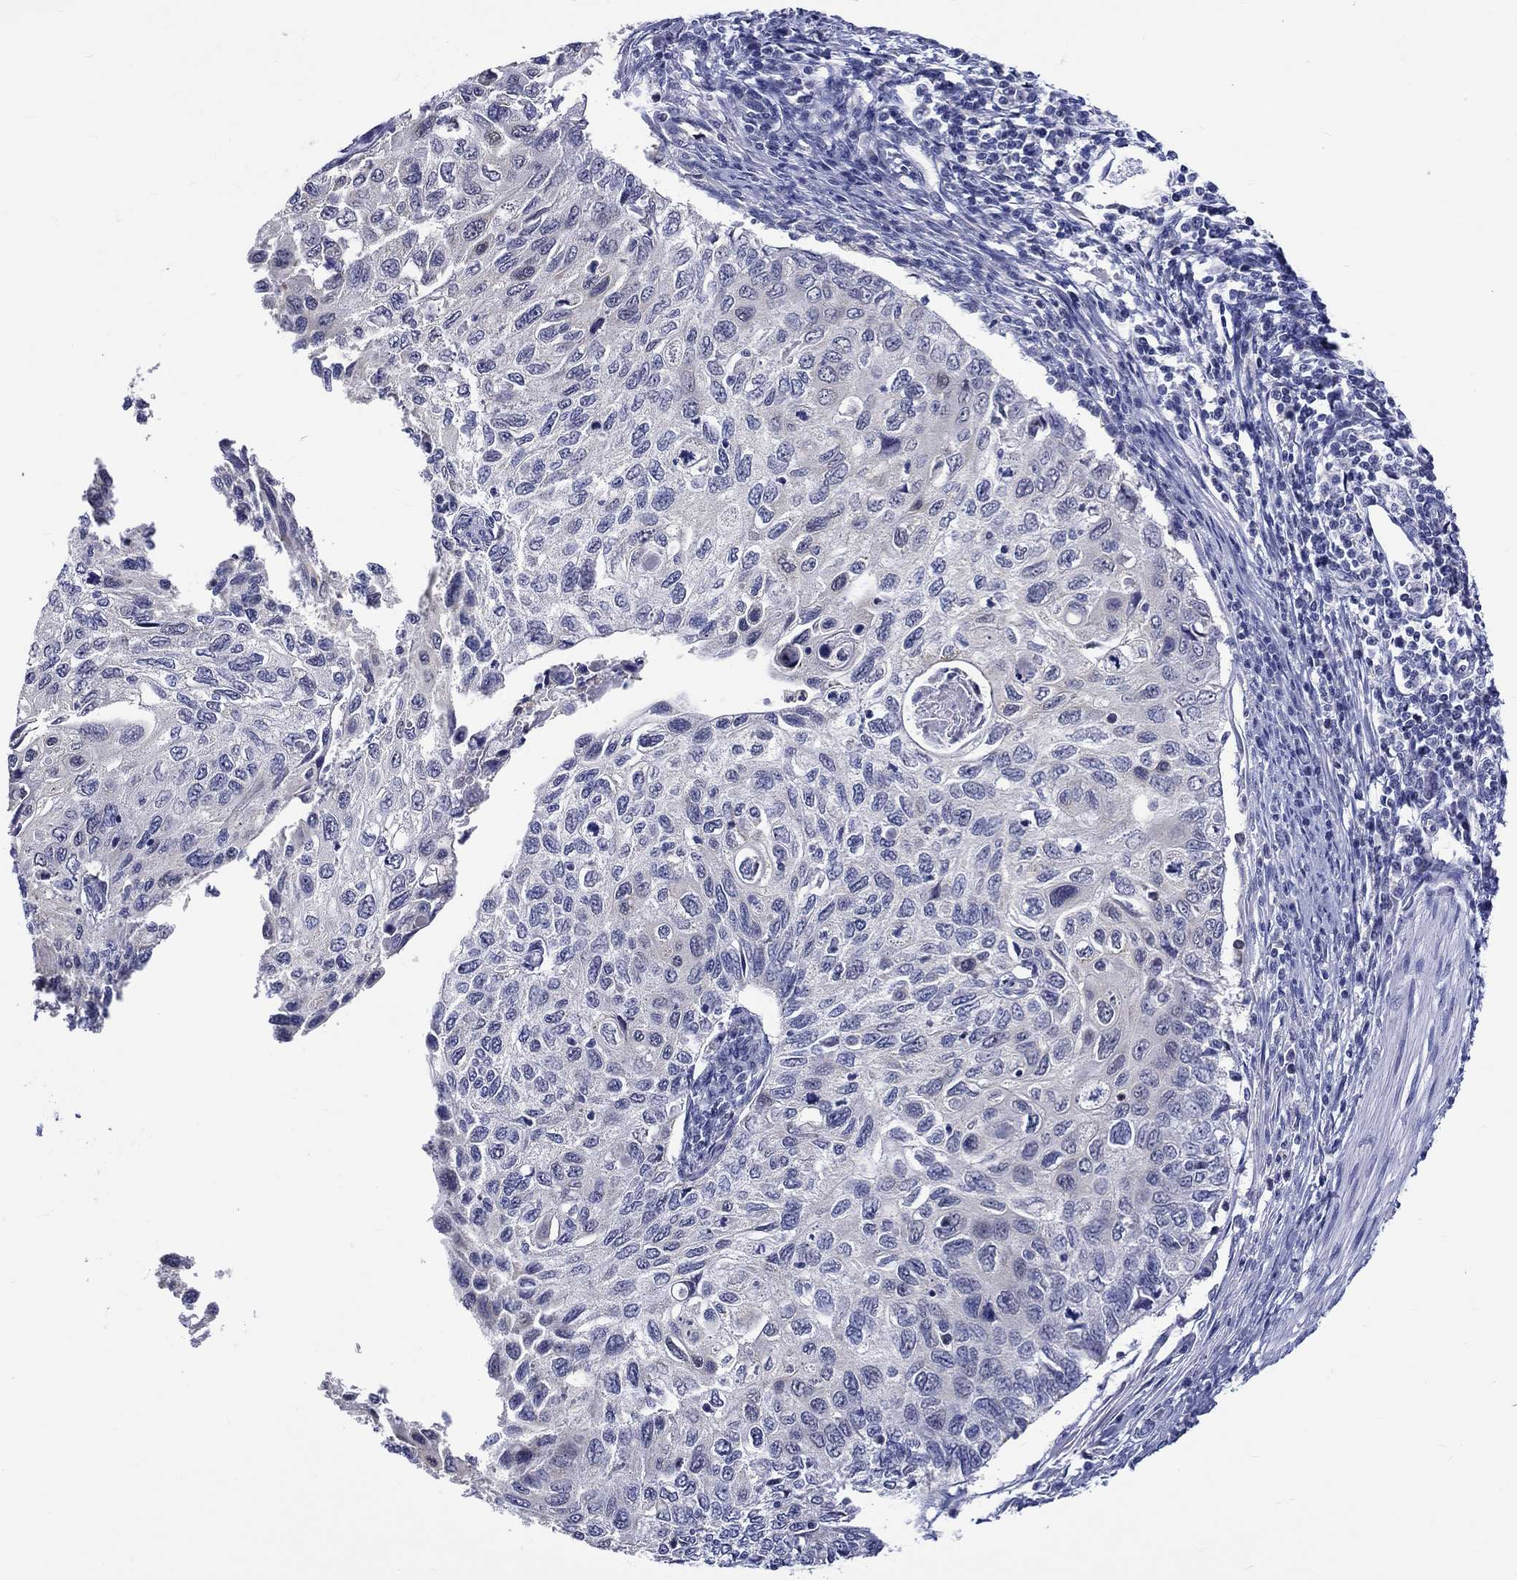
{"staining": {"intensity": "negative", "quantity": "none", "location": "none"}, "tissue": "cervical cancer", "cell_type": "Tumor cells", "image_type": "cancer", "snomed": [{"axis": "morphology", "description": "Squamous cell carcinoma, NOS"}, {"axis": "topography", "description": "Cervix"}], "caption": "This is an immunohistochemistry micrograph of human cervical squamous cell carcinoma. There is no staining in tumor cells.", "gene": "ST6GALNAC1", "patient": {"sex": "female", "age": 70}}